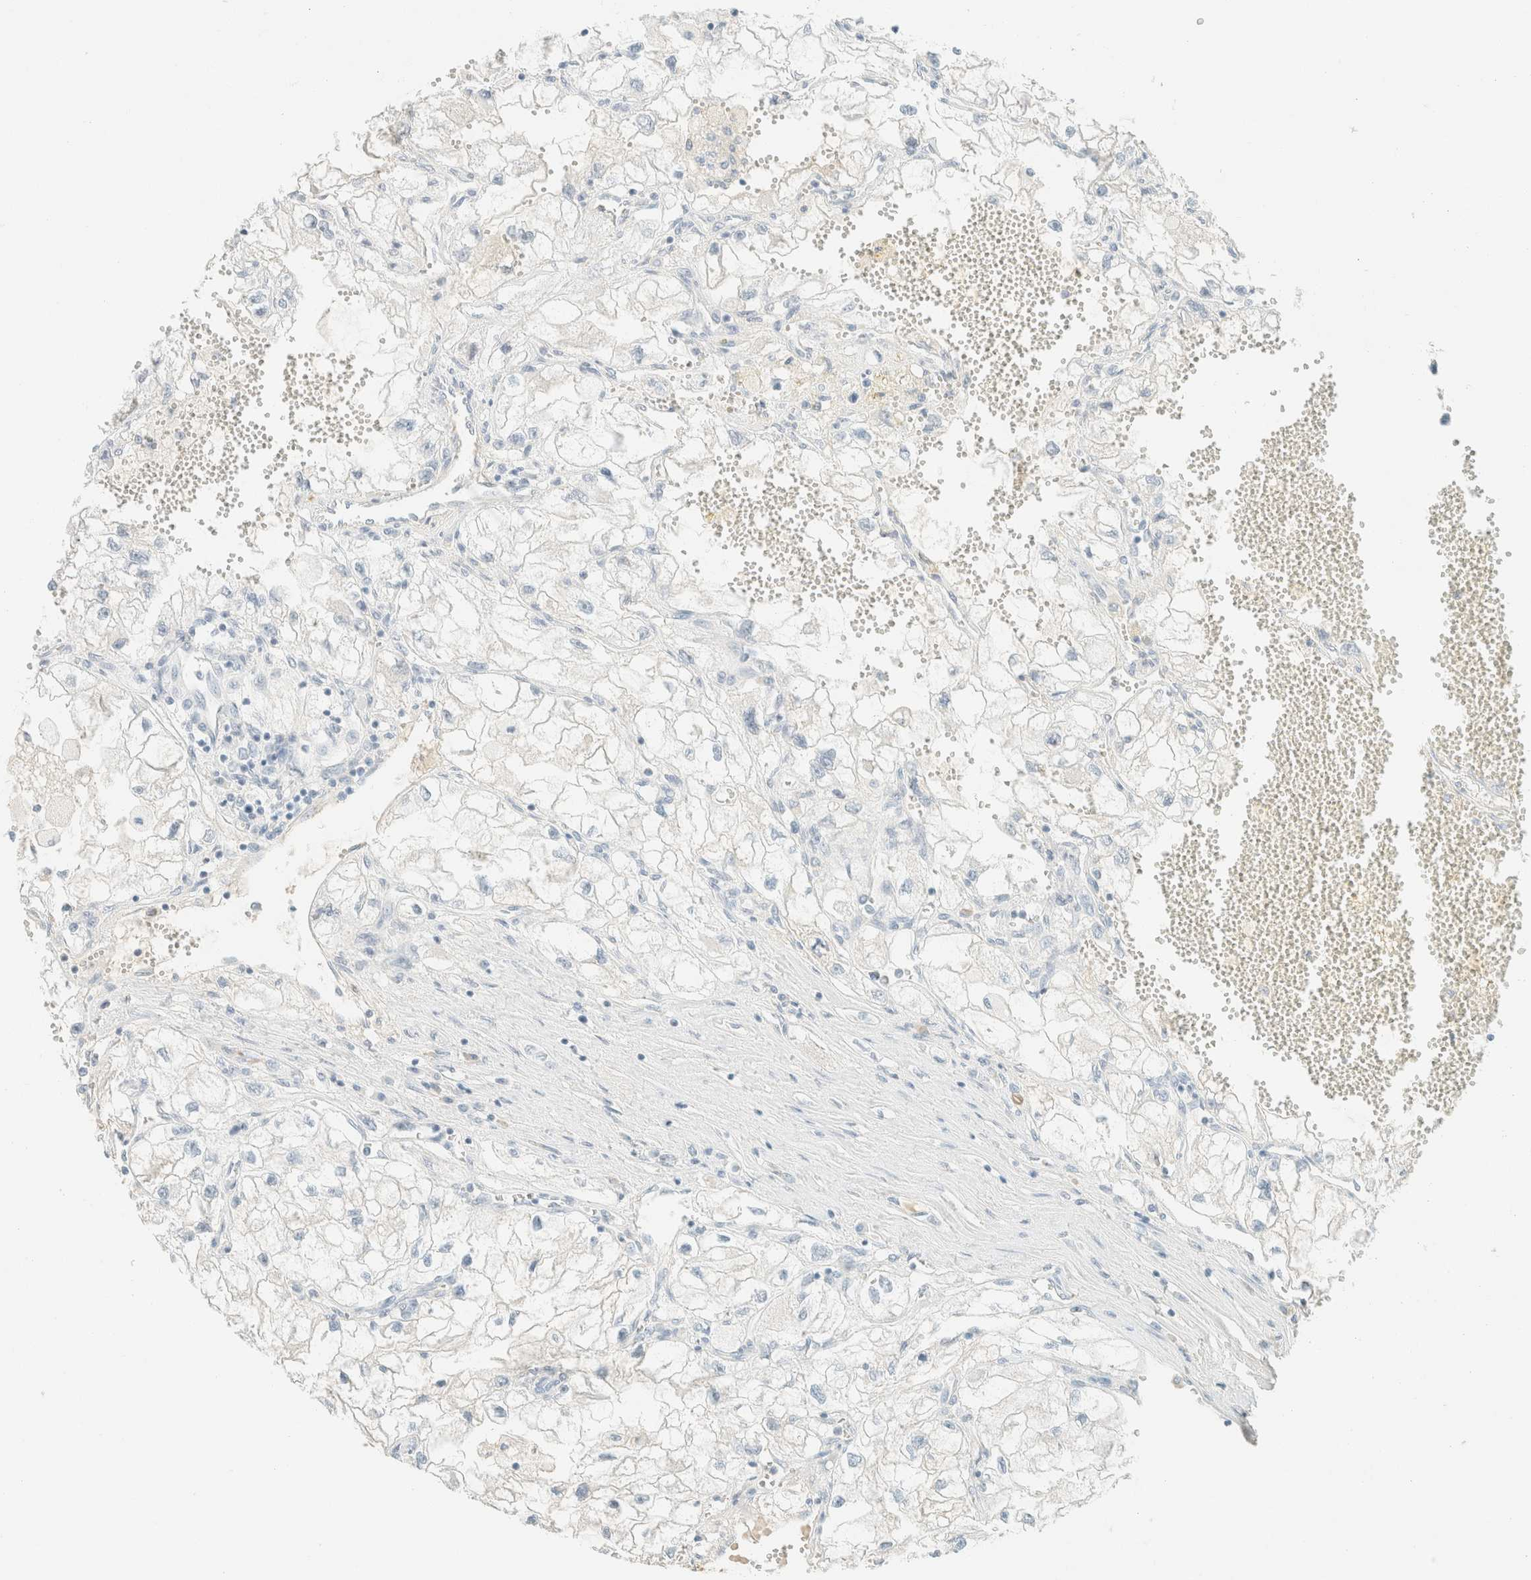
{"staining": {"intensity": "negative", "quantity": "none", "location": "none"}, "tissue": "renal cancer", "cell_type": "Tumor cells", "image_type": "cancer", "snomed": [{"axis": "morphology", "description": "Adenocarcinoma, NOS"}, {"axis": "topography", "description": "Kidney"}], "caption": "A photomicrograph of human renal cancer (adenocarcinoma) is negative for staining in tumor cells.", "gene": "GPA33", "patient": {"sex": "female", "age": 70}}